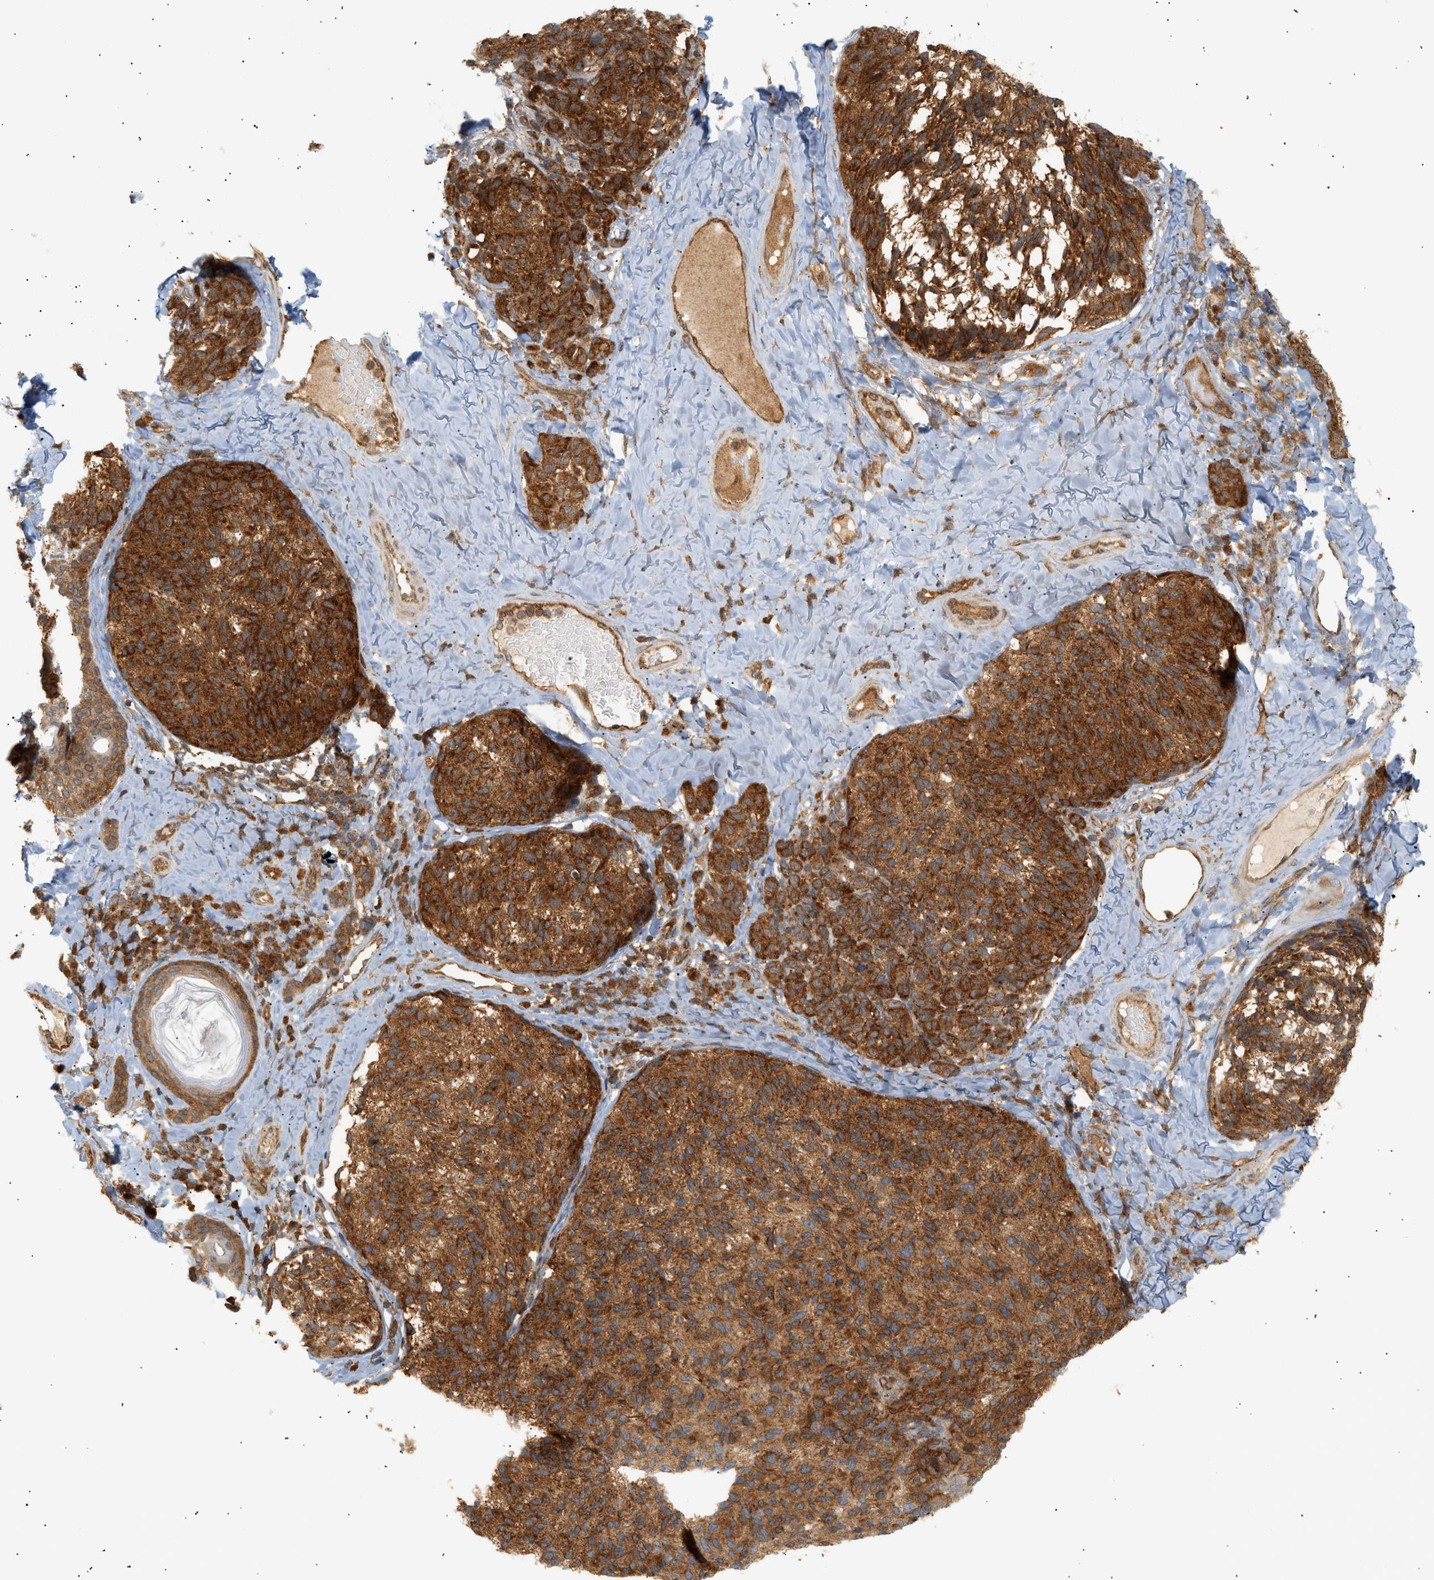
{"staining": {"intensity": "strong", "quantity": ">75%", "location": "cytoplasmic/membranous"}, "tissue": "melanoma", "cell_type": "Tumor cells", "image_type": "cancer", "snomed": [{"axis": "morphology", "description": "Malignant melanoma, NOS"}, {"axis": "topography", "description": "Skin"}], "caption": "A histopathology image of human melanoma stained for a protein shows strong cytoplasmic/membranous brown staining in tumor cells.", "gene": "SHC1", "patient": {"sex": "female", "age": 73}}